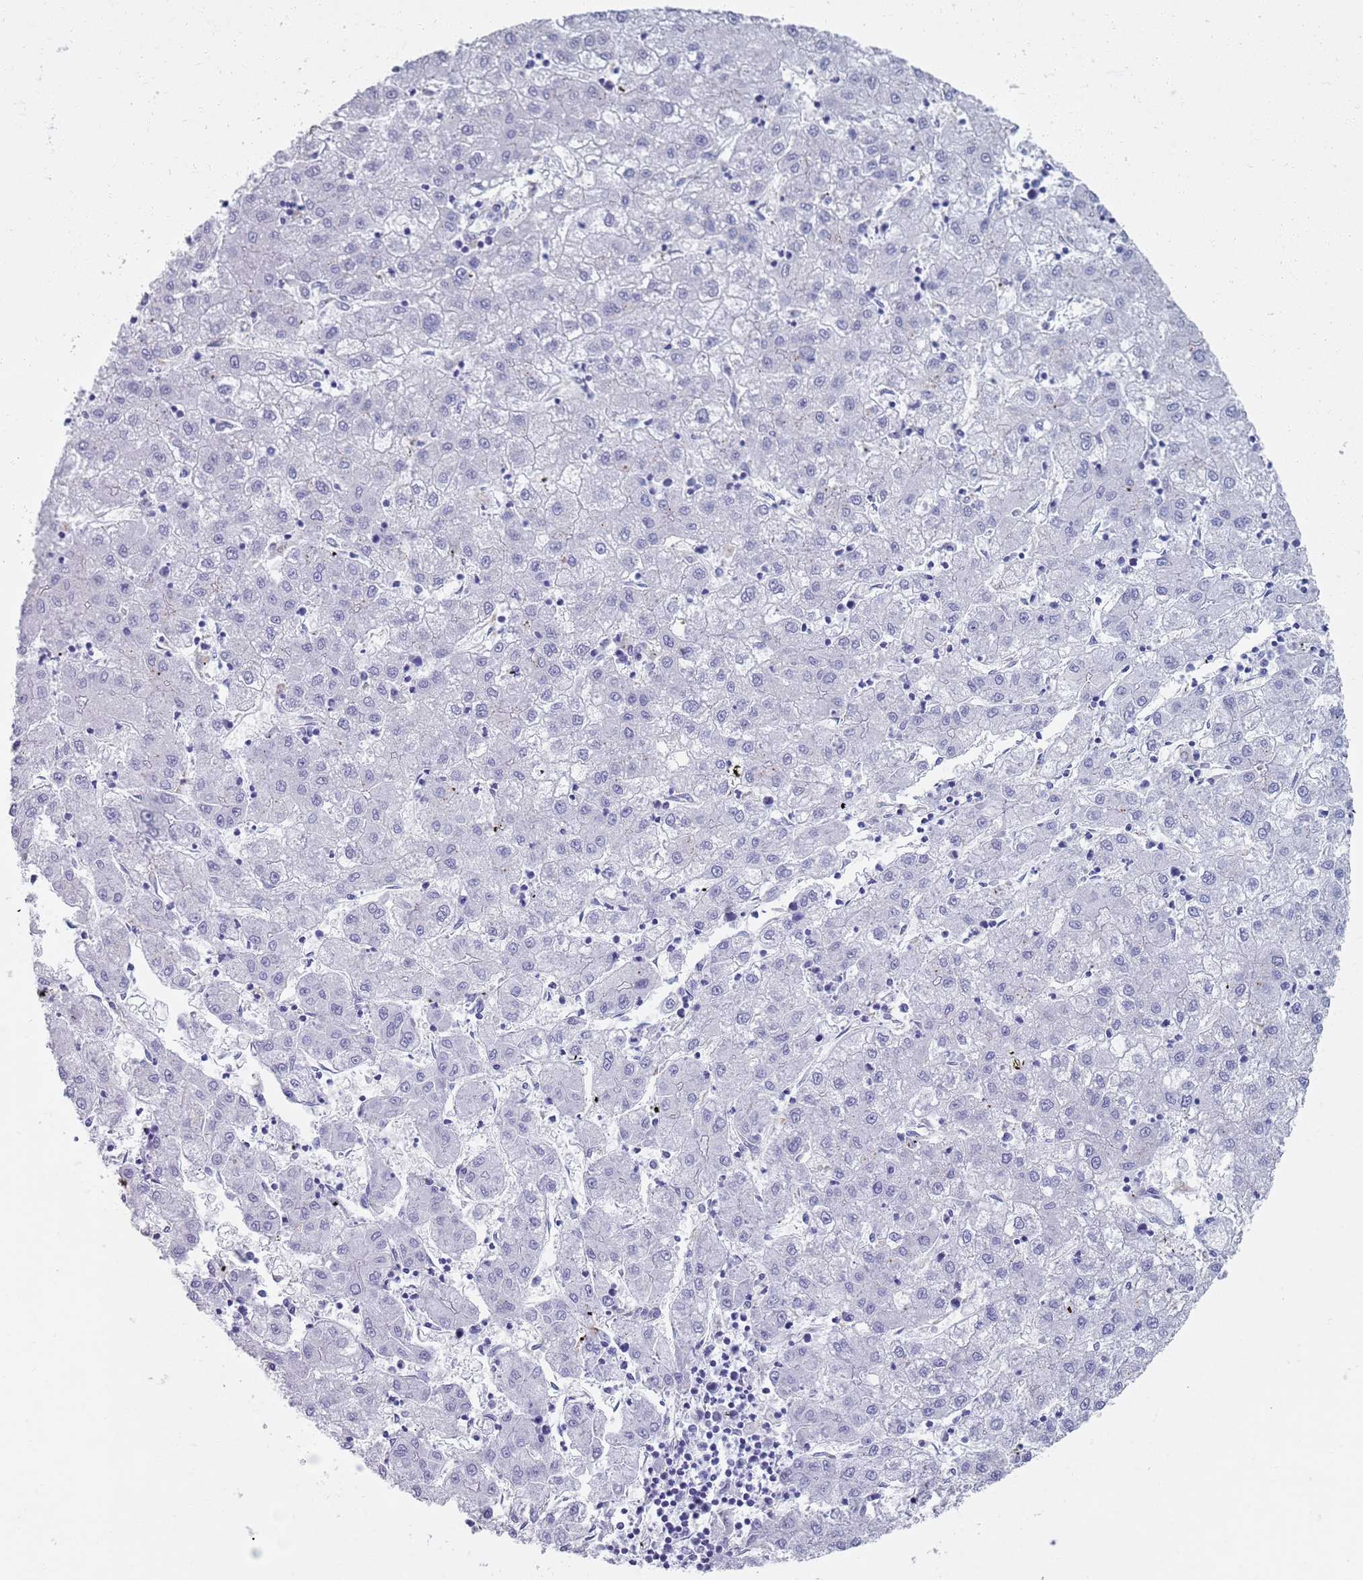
{"staining": {"intensity": "negative", "quantity": "none", "location": "none"}, "tissue": "liver cancer", "cell_type": "Tumor cells", "image_type": "cancer", "snomed": [{"axis": "morphology", "description": "Carcinoma, Hepatocellular, NOS"}, {"axis": "topography", "description": "Liver"}], "caption": "This is an immunohistochemistry micrograph of human liver hepatocellular carcinoma. There is no staining in tumor cells.", "gene": "PLOD1", "patient": {"sex": "male", "age": 72}}